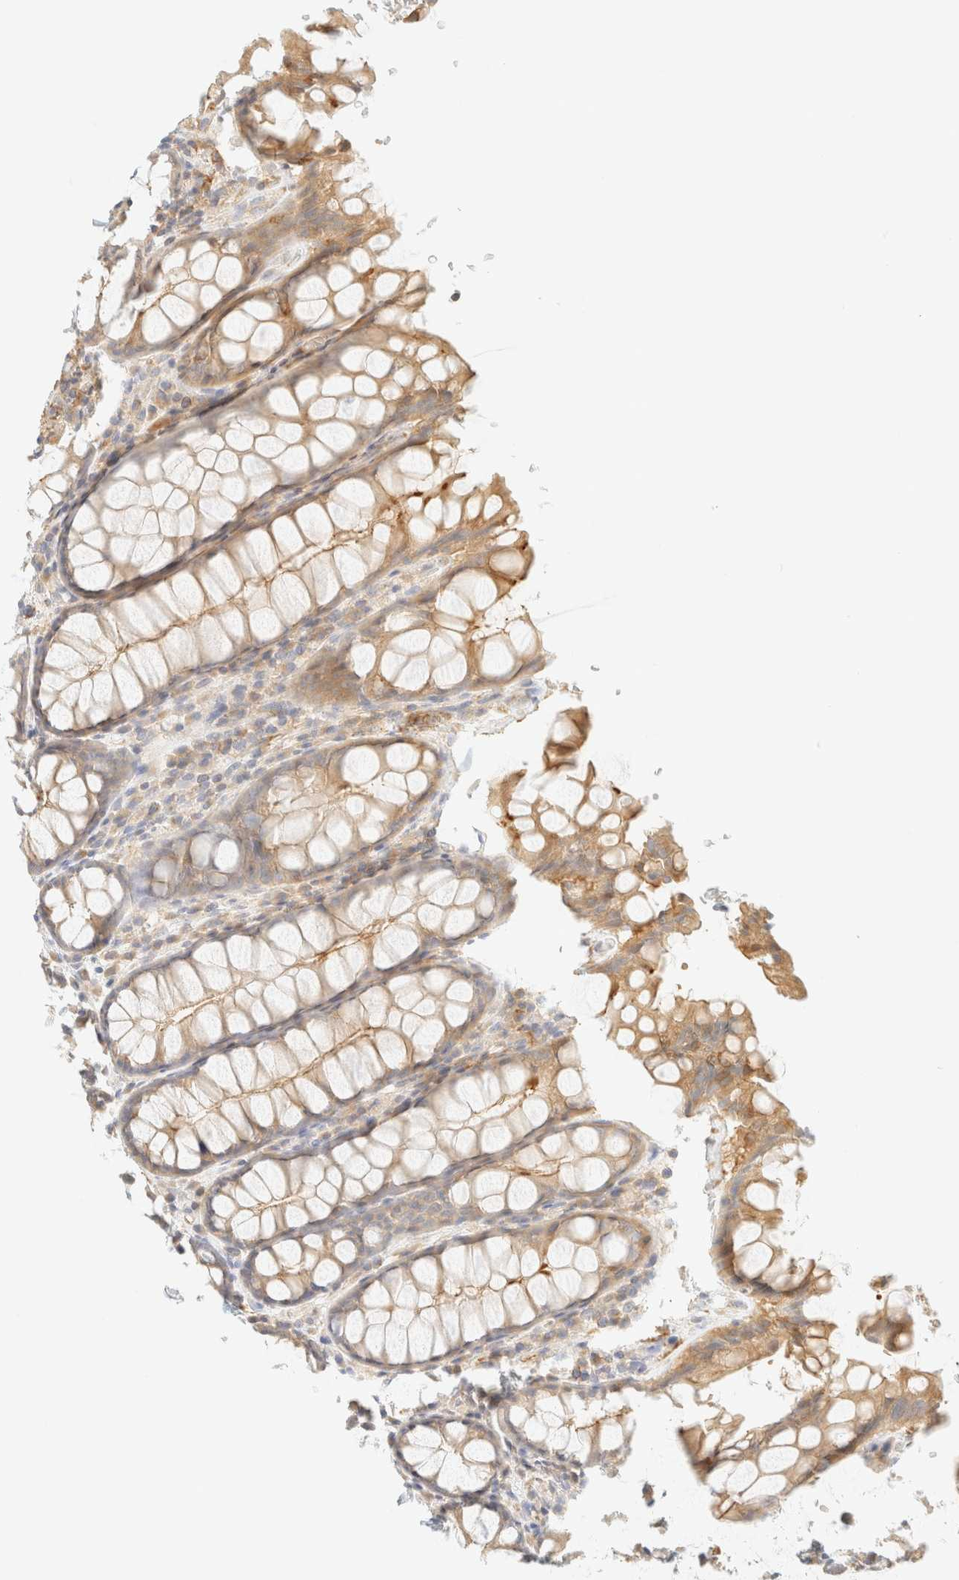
{"staining": {"intensity": "moderate", "quantity": ">75%", "location": "cytoplasmic/membranous"}, "tissue": "rectum", "cell_type": "Glandular cells", "image_type": "normal", "snomed": [{"axis": "morphology", "description": "Normal tissue, NOS"}, {"axis": "topography", "description": "Rectum"}], "caption": "An immunohistochemistry histopathology image of unremarkable tissue is shown. Protein staining in brown shows moderate cytoplasmic/membranous positivity in rectum within glandular cells. (Stains: DAB (3,3'-diaminobenzidine) in brown, nuclei in blue, Microscopy: brightfield microscopy at high magnification).", "gene": "OTOP2", "patient": {"sex": "male", "age": 64}}